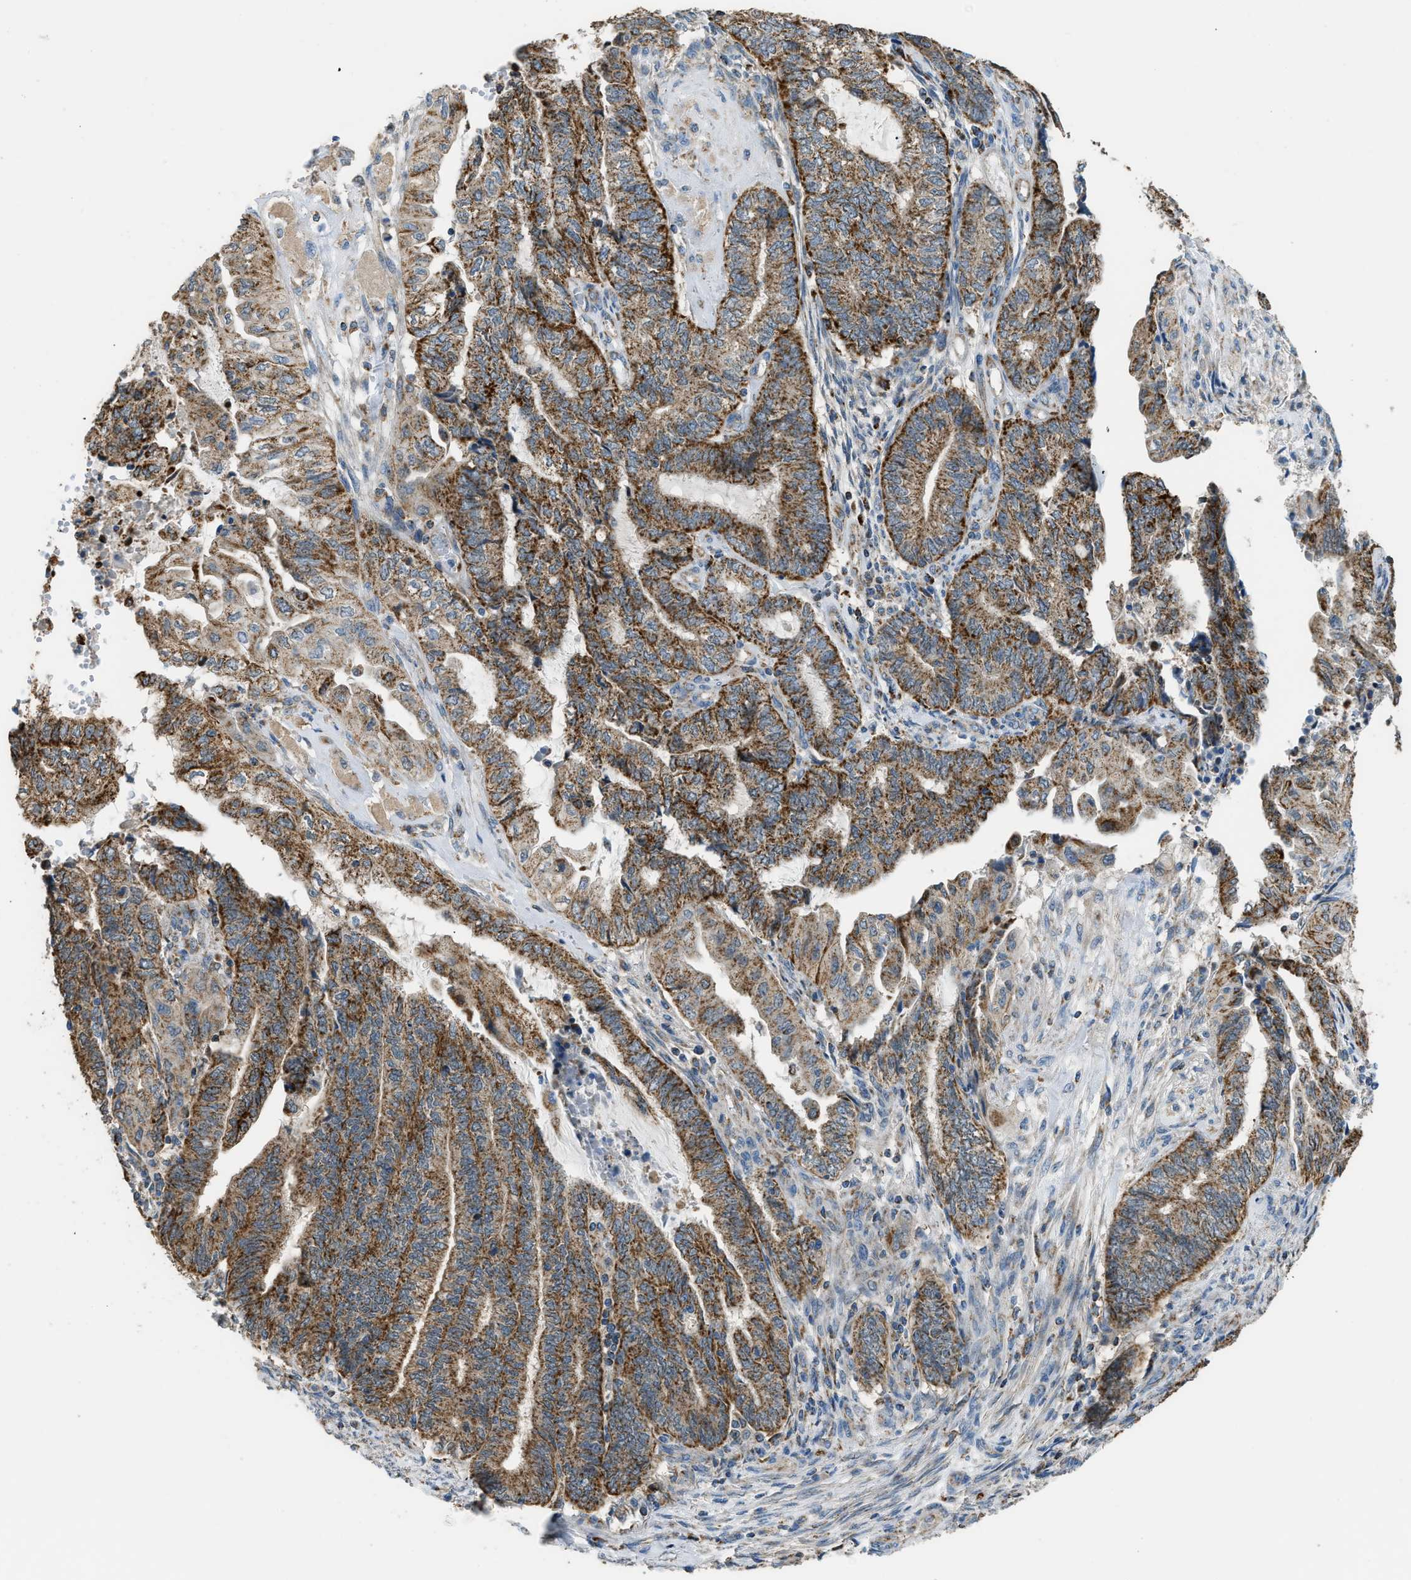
{"staining": {"intensity": "moderate", "quantity": ">75%", "location": "cytoplasmic/membranous"}, "tissue": "endometrial cancer", "cell_type": "Tumor cells", "image_type": "cancer", "snomed": [{"axis": "morphology", "description": "Adenocarcinoma, NOS"}, {"axis": "topography", "description": "Uterus"}, {"axis": "topography", "description": "Endometrium"}], "caption": "Protein expression analysis of endometrial cancer shows moderate cytoplasmic/membranous staining in approximately >75% of tumor cells.", "gene": "ETFB", "patient": {"sex": "female", "age": 70}}